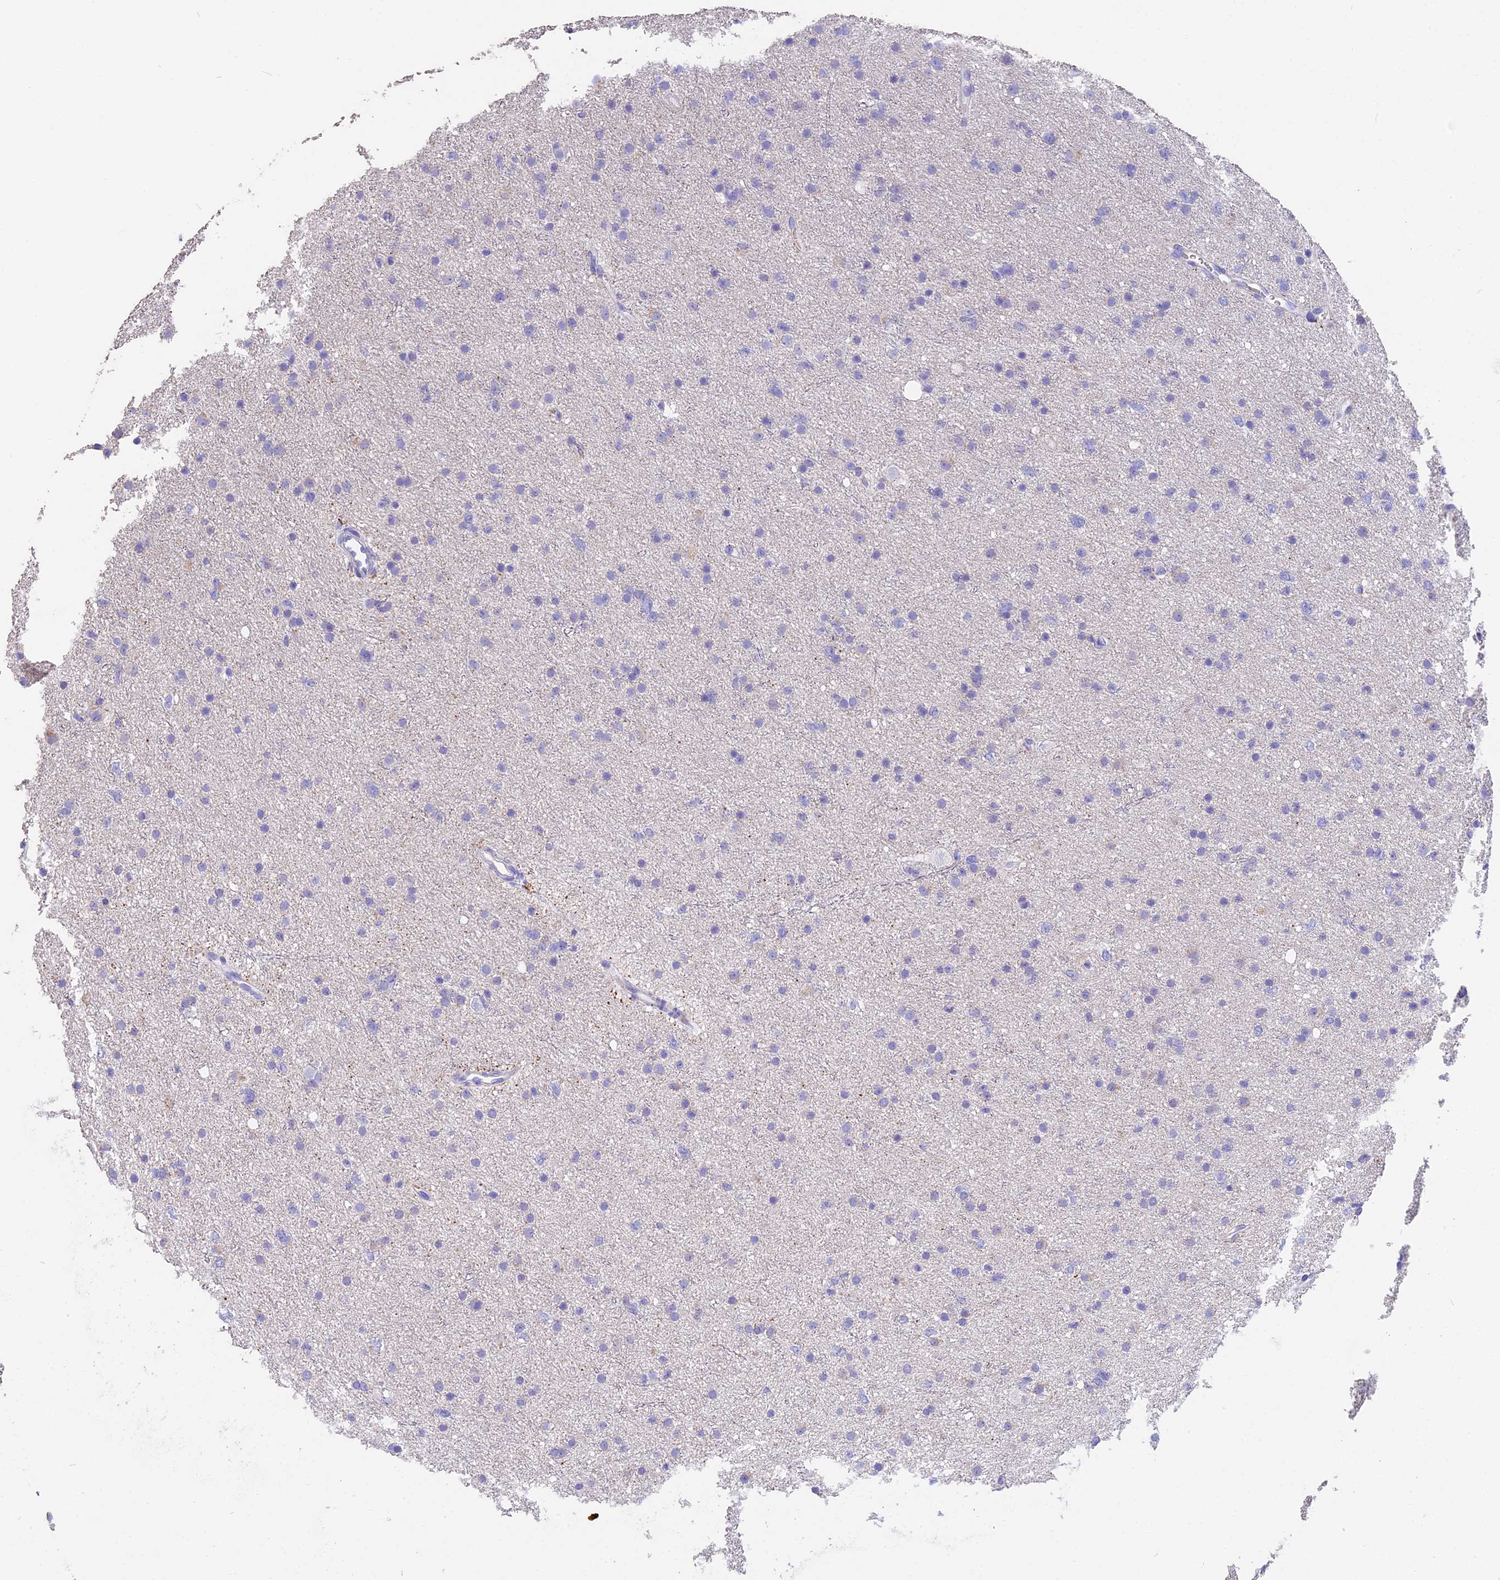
{"staining": {"intensity": "negative", "quantity": "none", "location": "none"}, "tissue": "glioma", "cell_type": "Tumor cells", "image_type": "cancer", "snomed": [{"axis": "morphology", "description": "Glioma, malignant, Low grade"}, {"axis": "topography", "description": "Cerebral cortex"}], "caption": "This is an immunohistochemistry histopathology image of human glioma. There is no staining in tumor cells.", "gene": "TNNC2", "patient": {"sex": "female", "age": 39}}